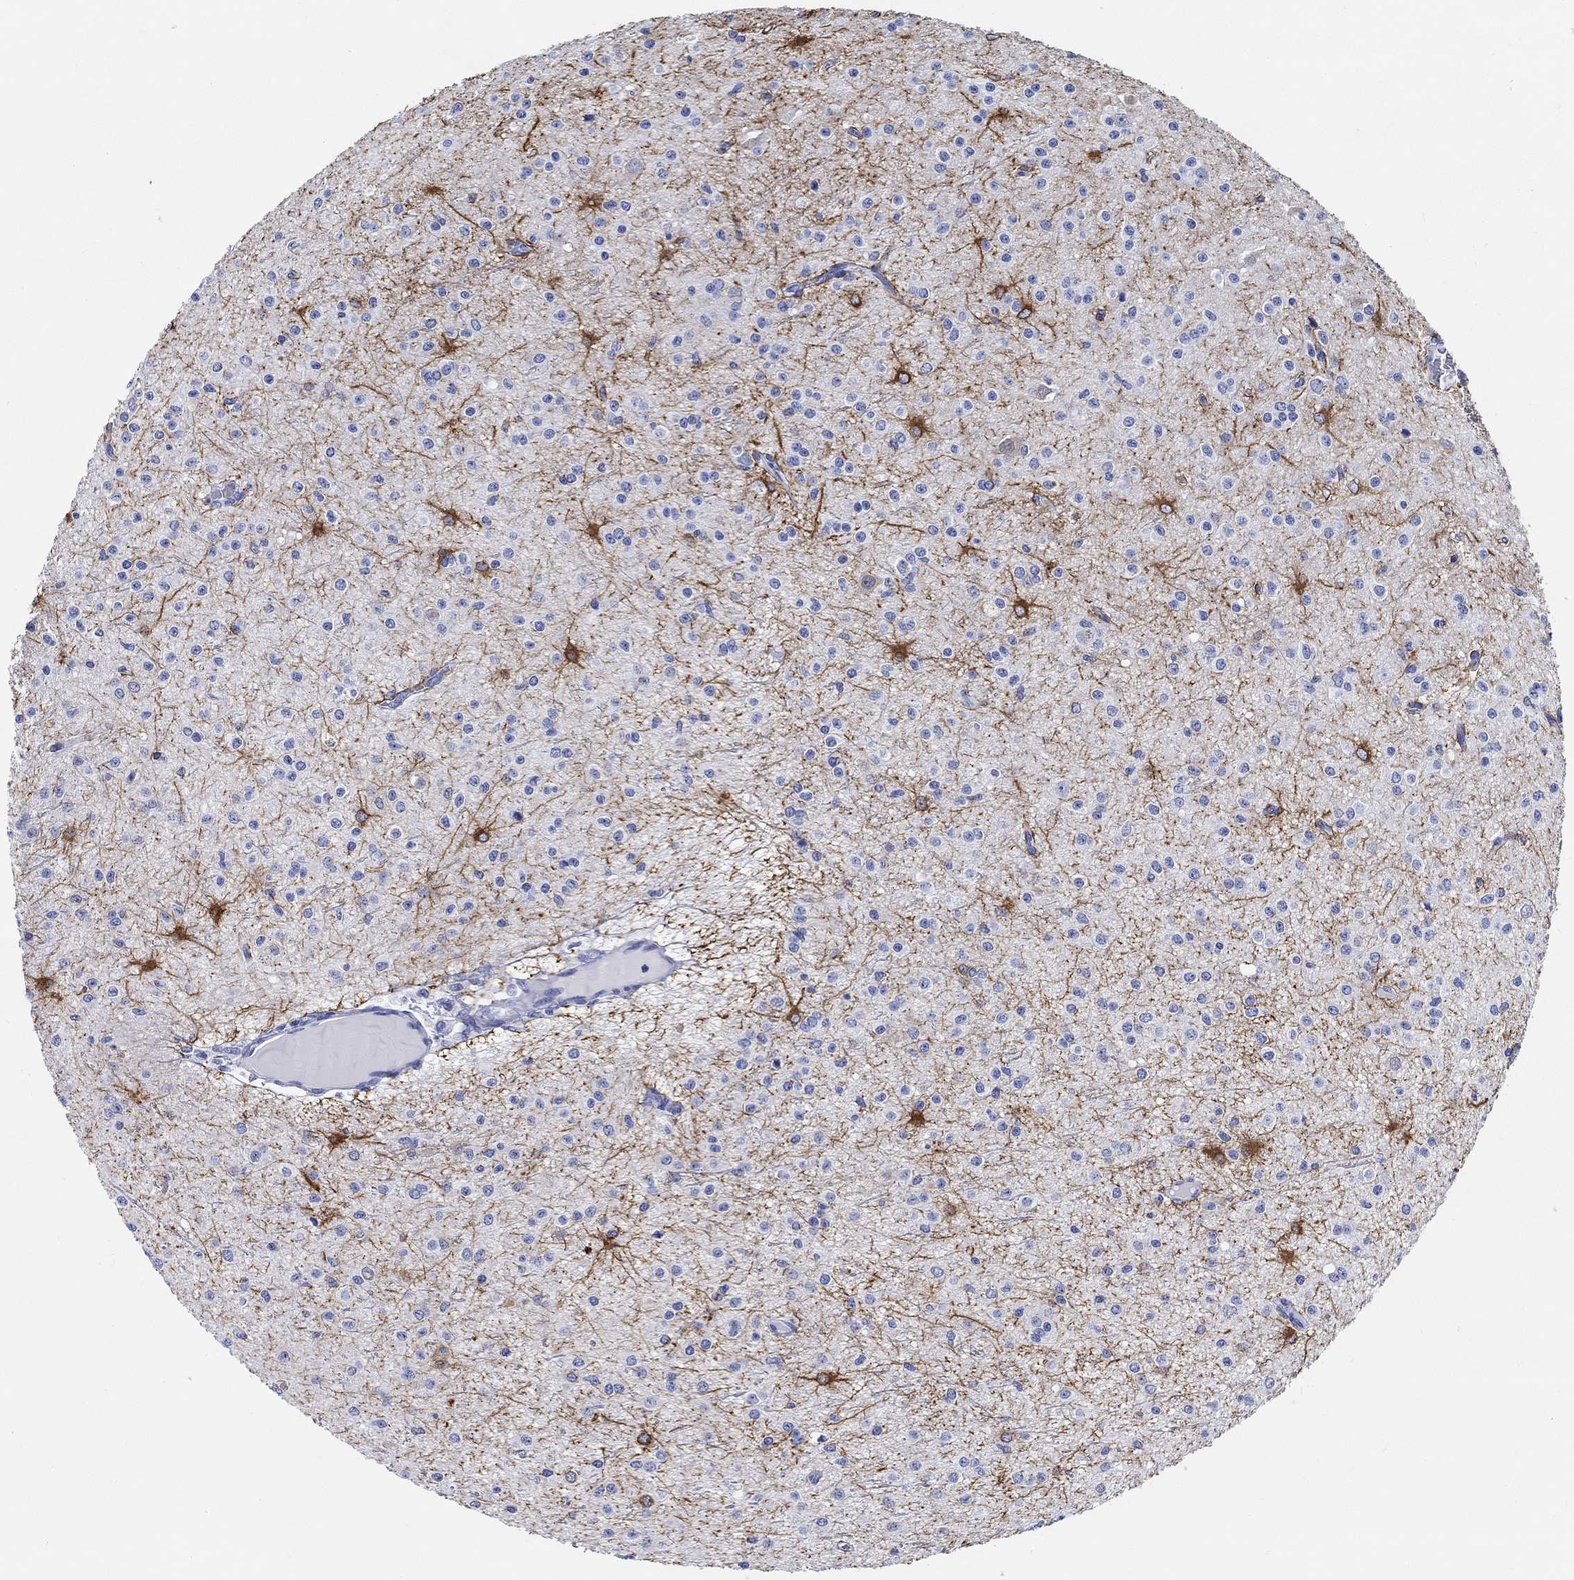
{"staining": {"intensity": "strong", "quantity": "<25%", "location": "cytoplasmic/membranous"}, "tissue": "glioma", "cell_type": "Tumor cells", "image_type": "cancer", "snomed": [{"axis": "morphology", "description": "Glioma, malignant, Low grade"}, {"axis": "topography", "description": "Brain"}], "caption": "Glioma stained for a protein (brown) shows strong cytoplasmic/membranous positive staining in approximately <25% of tumor cells.", "gene": "FBXO2", "patient": {"sex": "male", "age": 27}}